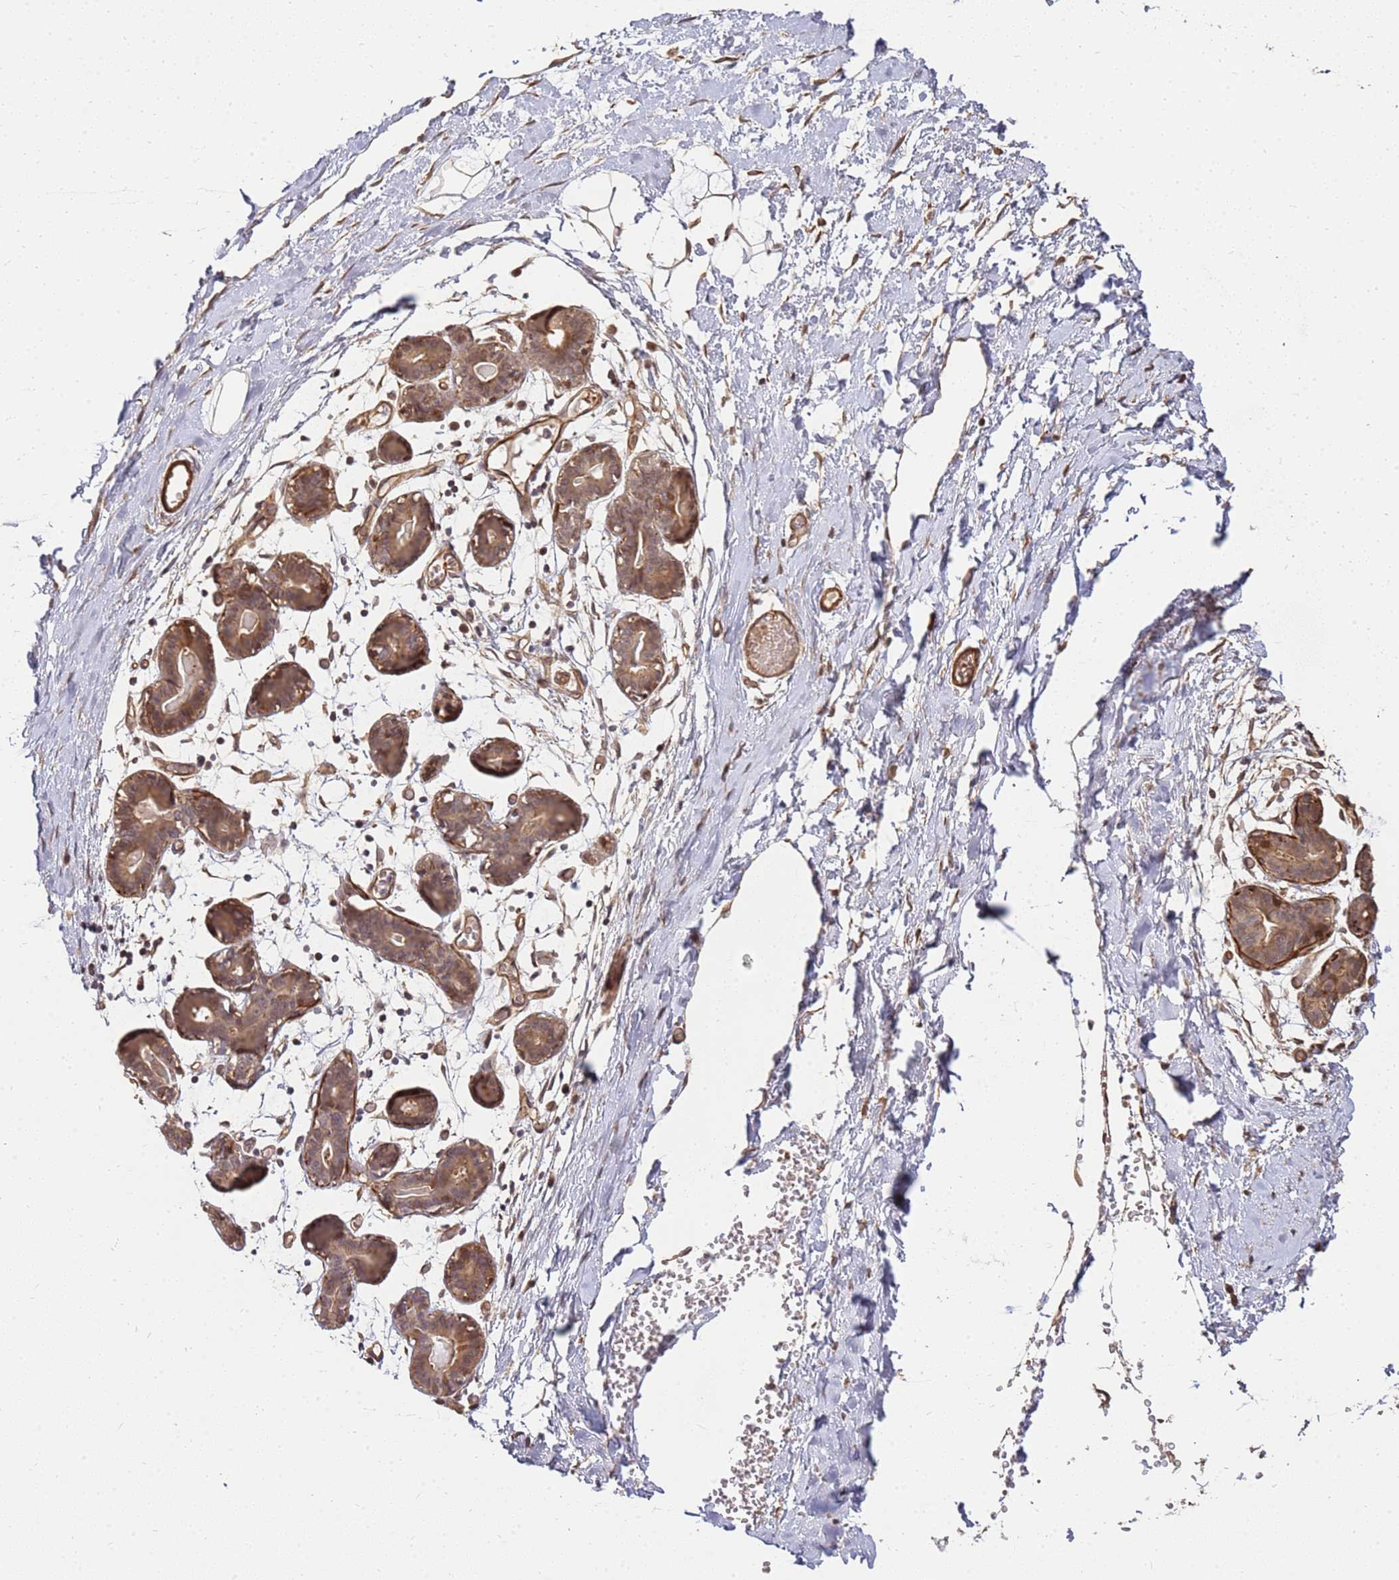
{"staining": {"intensity": "moderate", "quantity": ">75%", "location": "cytoplasmic/membranous"}, "tissue": "breast", "cell_type": "Adipocytes", "image_type": "normal", "snomed": [{"axis": "morphology", "description": "Normal tissue, NOS"}, {"axis": "topography", "description": "Breast"}], "caption": "The histopathology image demonstrates a brown stain indicating the presence of a protein in the cytoplasmic/membranous of adipocytes in breast.", "gene": "ST18", "patient": {"sex": "female", "age": 27}}